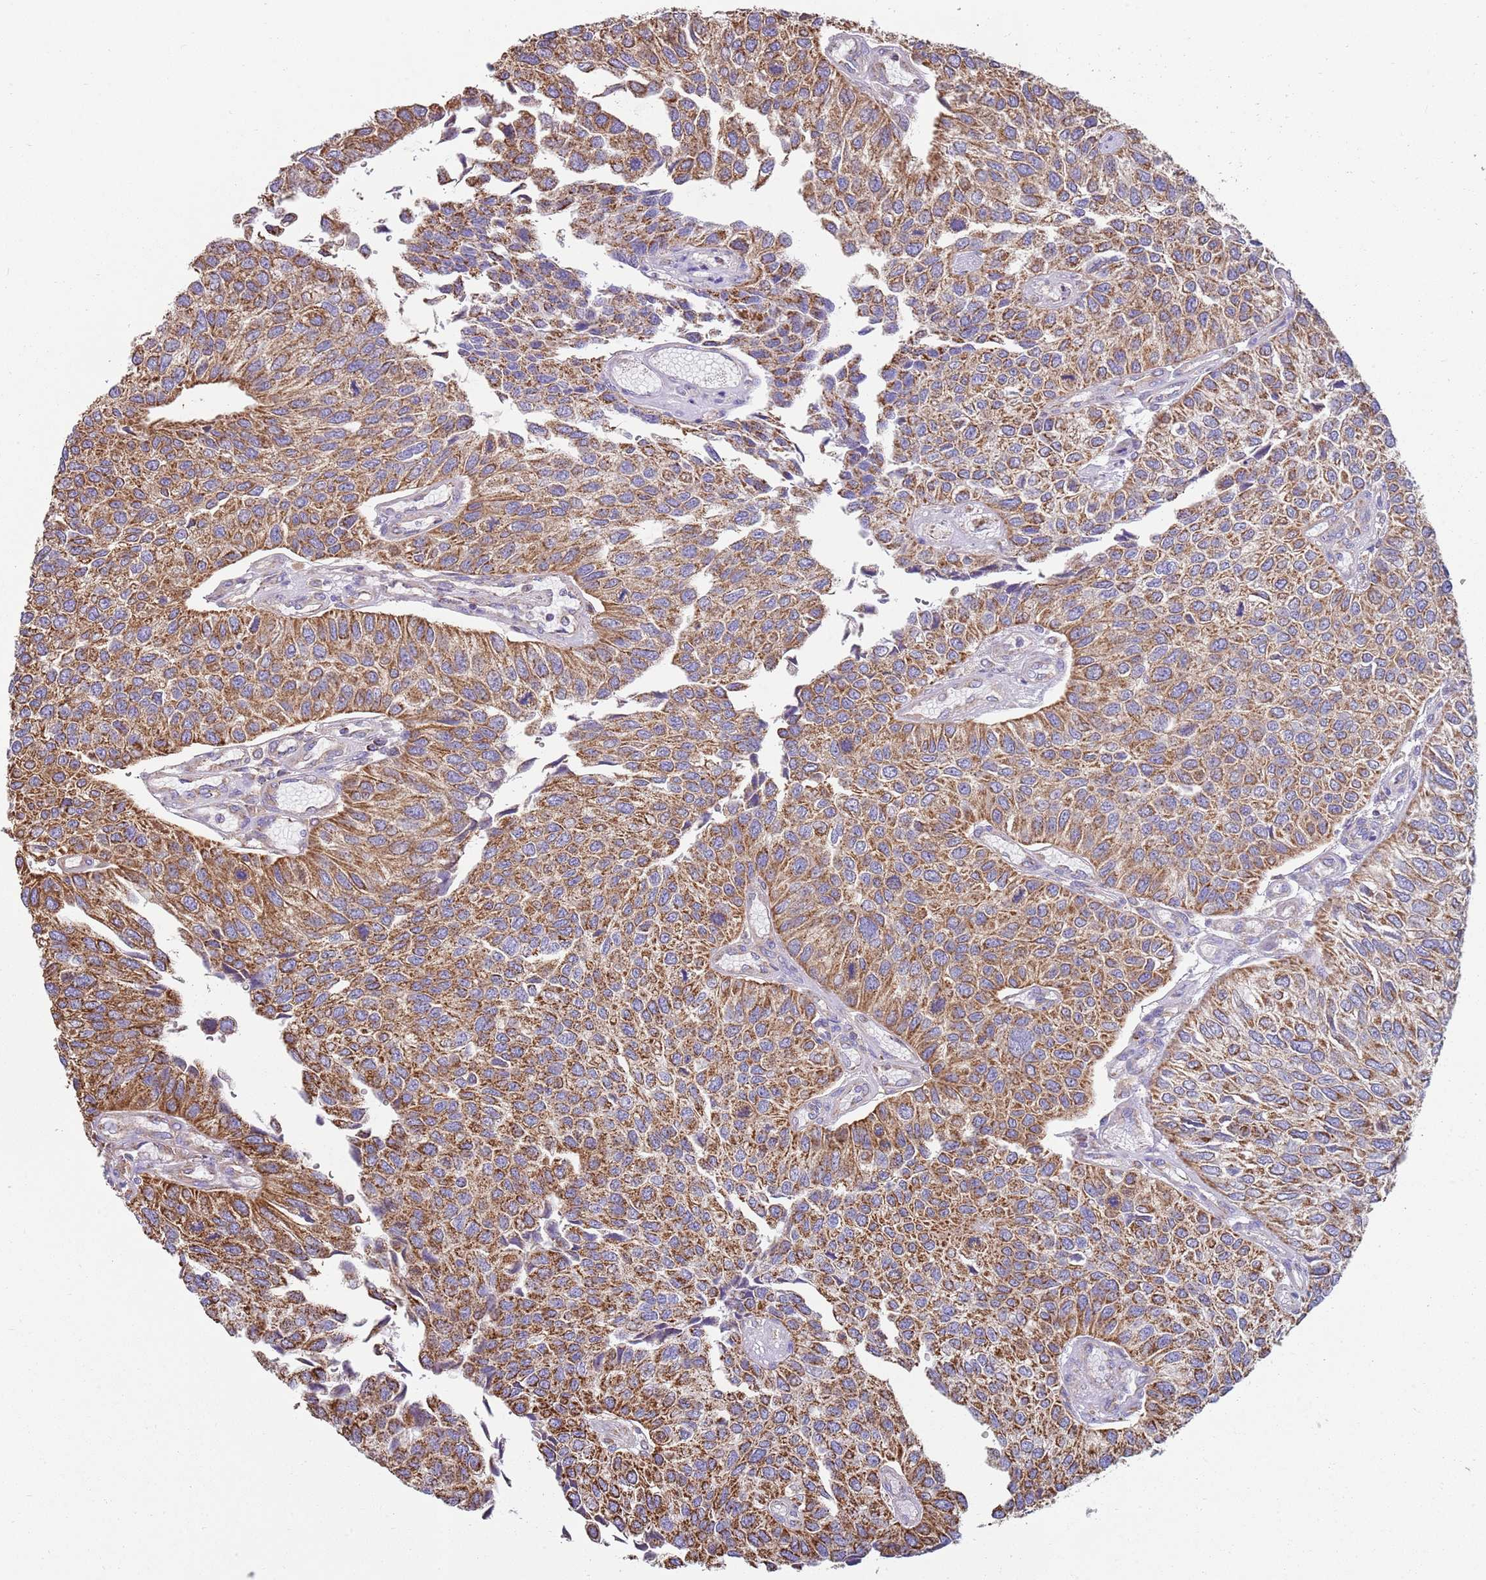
{"staining": {"intensity": "moderate", "quantity": ">75%", "location": "cytoplasmic/membranous"}, "tissue": "urothelial cancer", "cell_type": "Tumor cells", "image_type": "cancer", "snomed": [{"axis": "morphology", "description": "Urothelial carcinoma, NOS"}, {"axis": "topography", "description": "Urinary bladder"}], "caption": "Immunohistochemical staining of human urothelial cancer demonstrates medium levels of moderate cytoplasmic/membranous staining in about >75% of tumor cells.", "gene": "TTLL1", "patient": {"sex": "male", "age": 55}}